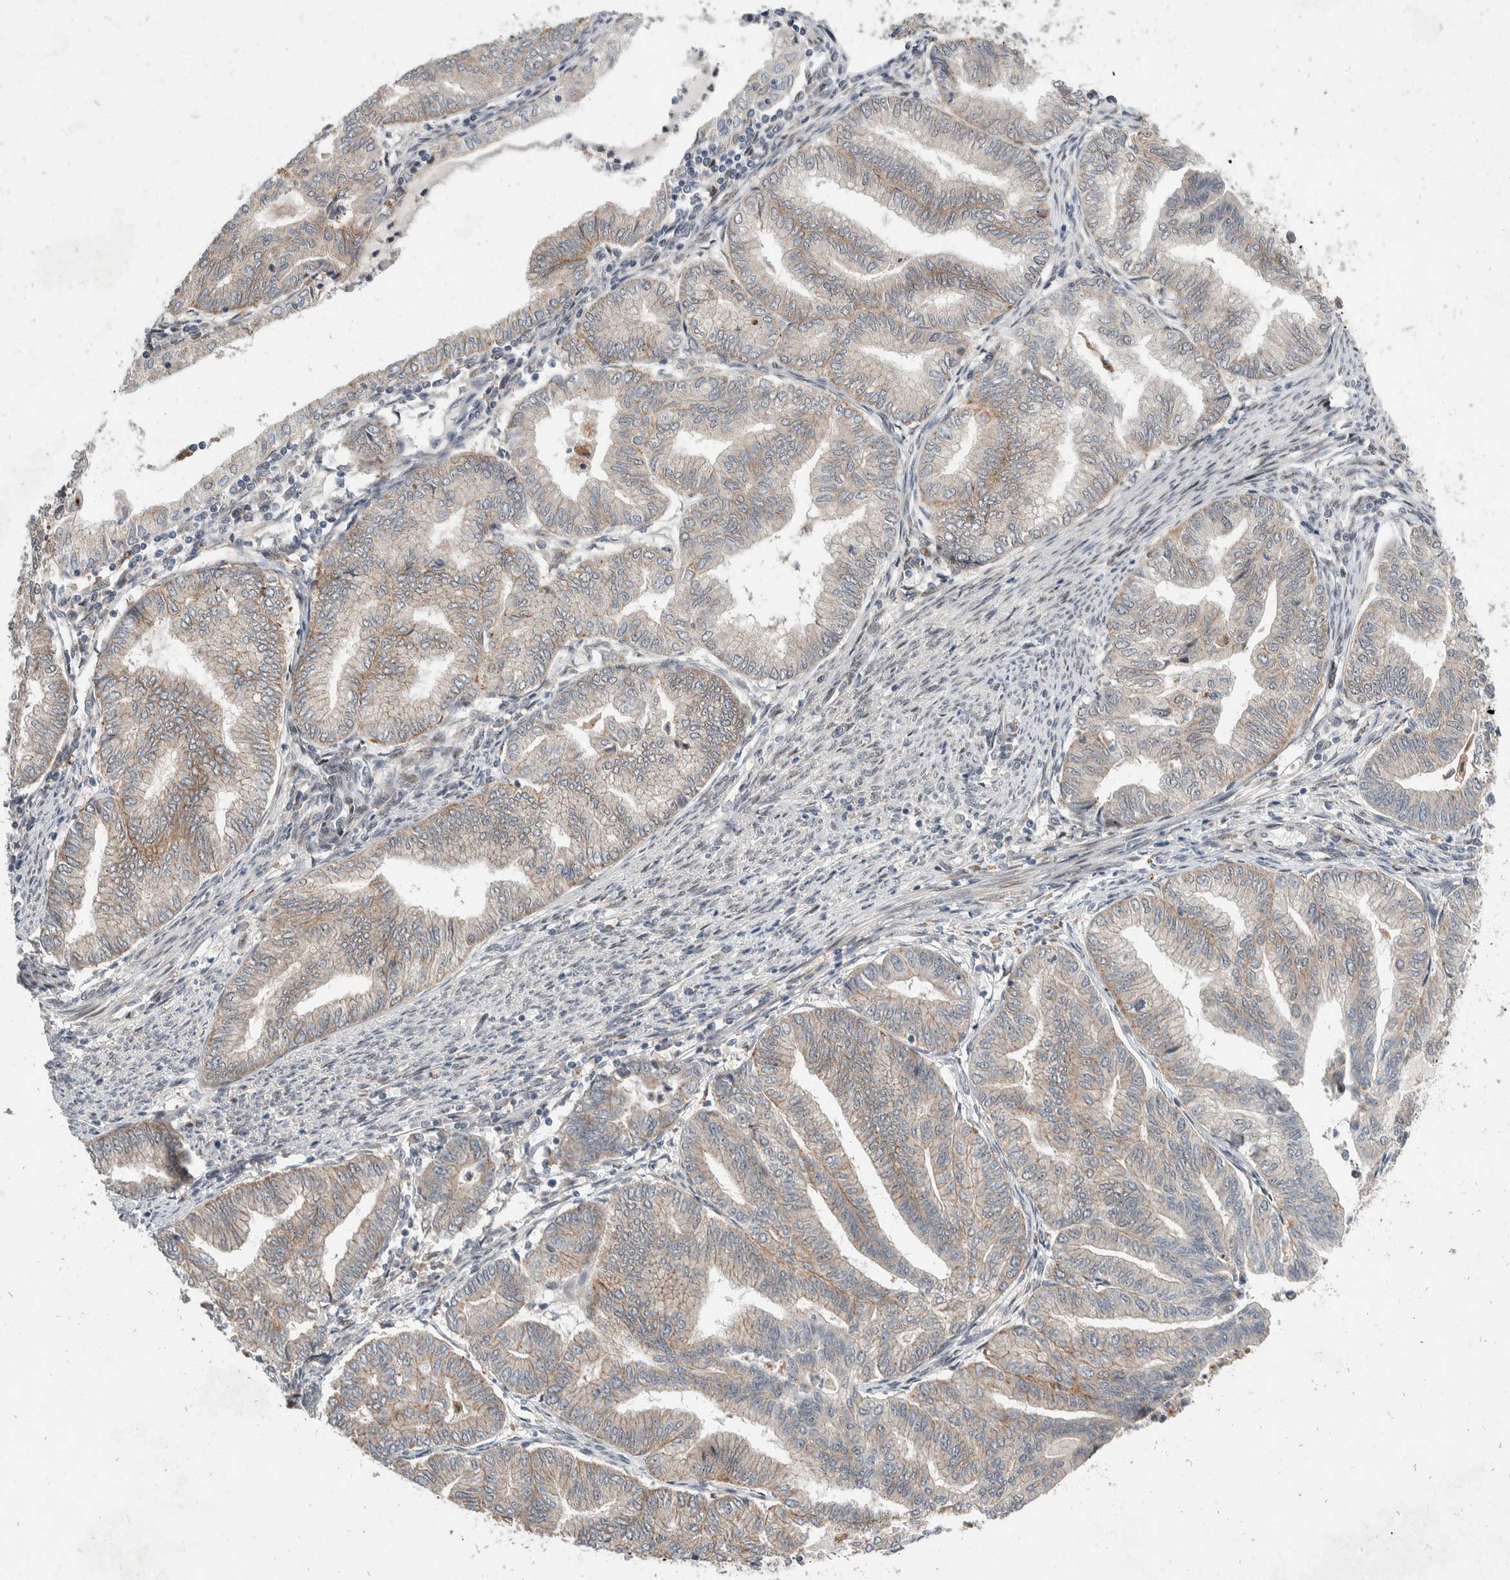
{"staining": {"intensity": "moderate", "quantity": "<25%", "location": "cytoplasmic/membranous"}, "tissue": "endometrial cancer", "cell_type": "Tumor cells", "image_type": "cancer", "snomed": [{"axis": "morphology", "description": "Adenocarcinoma, NOS"}, {"axis": "topography", "description": "Endometrium"}], "caption": "Protein analysis of endometrial cancer tissue reveals moderate cytoplasmic/membranous staining in about <25% of tumor cells. (DAB (3,3'-diaminobenzidine) = brown stain, brightfield microscopy at high magnification).", "gene": "ZNF703", "patient": {"sex": "female", "age": 79}}